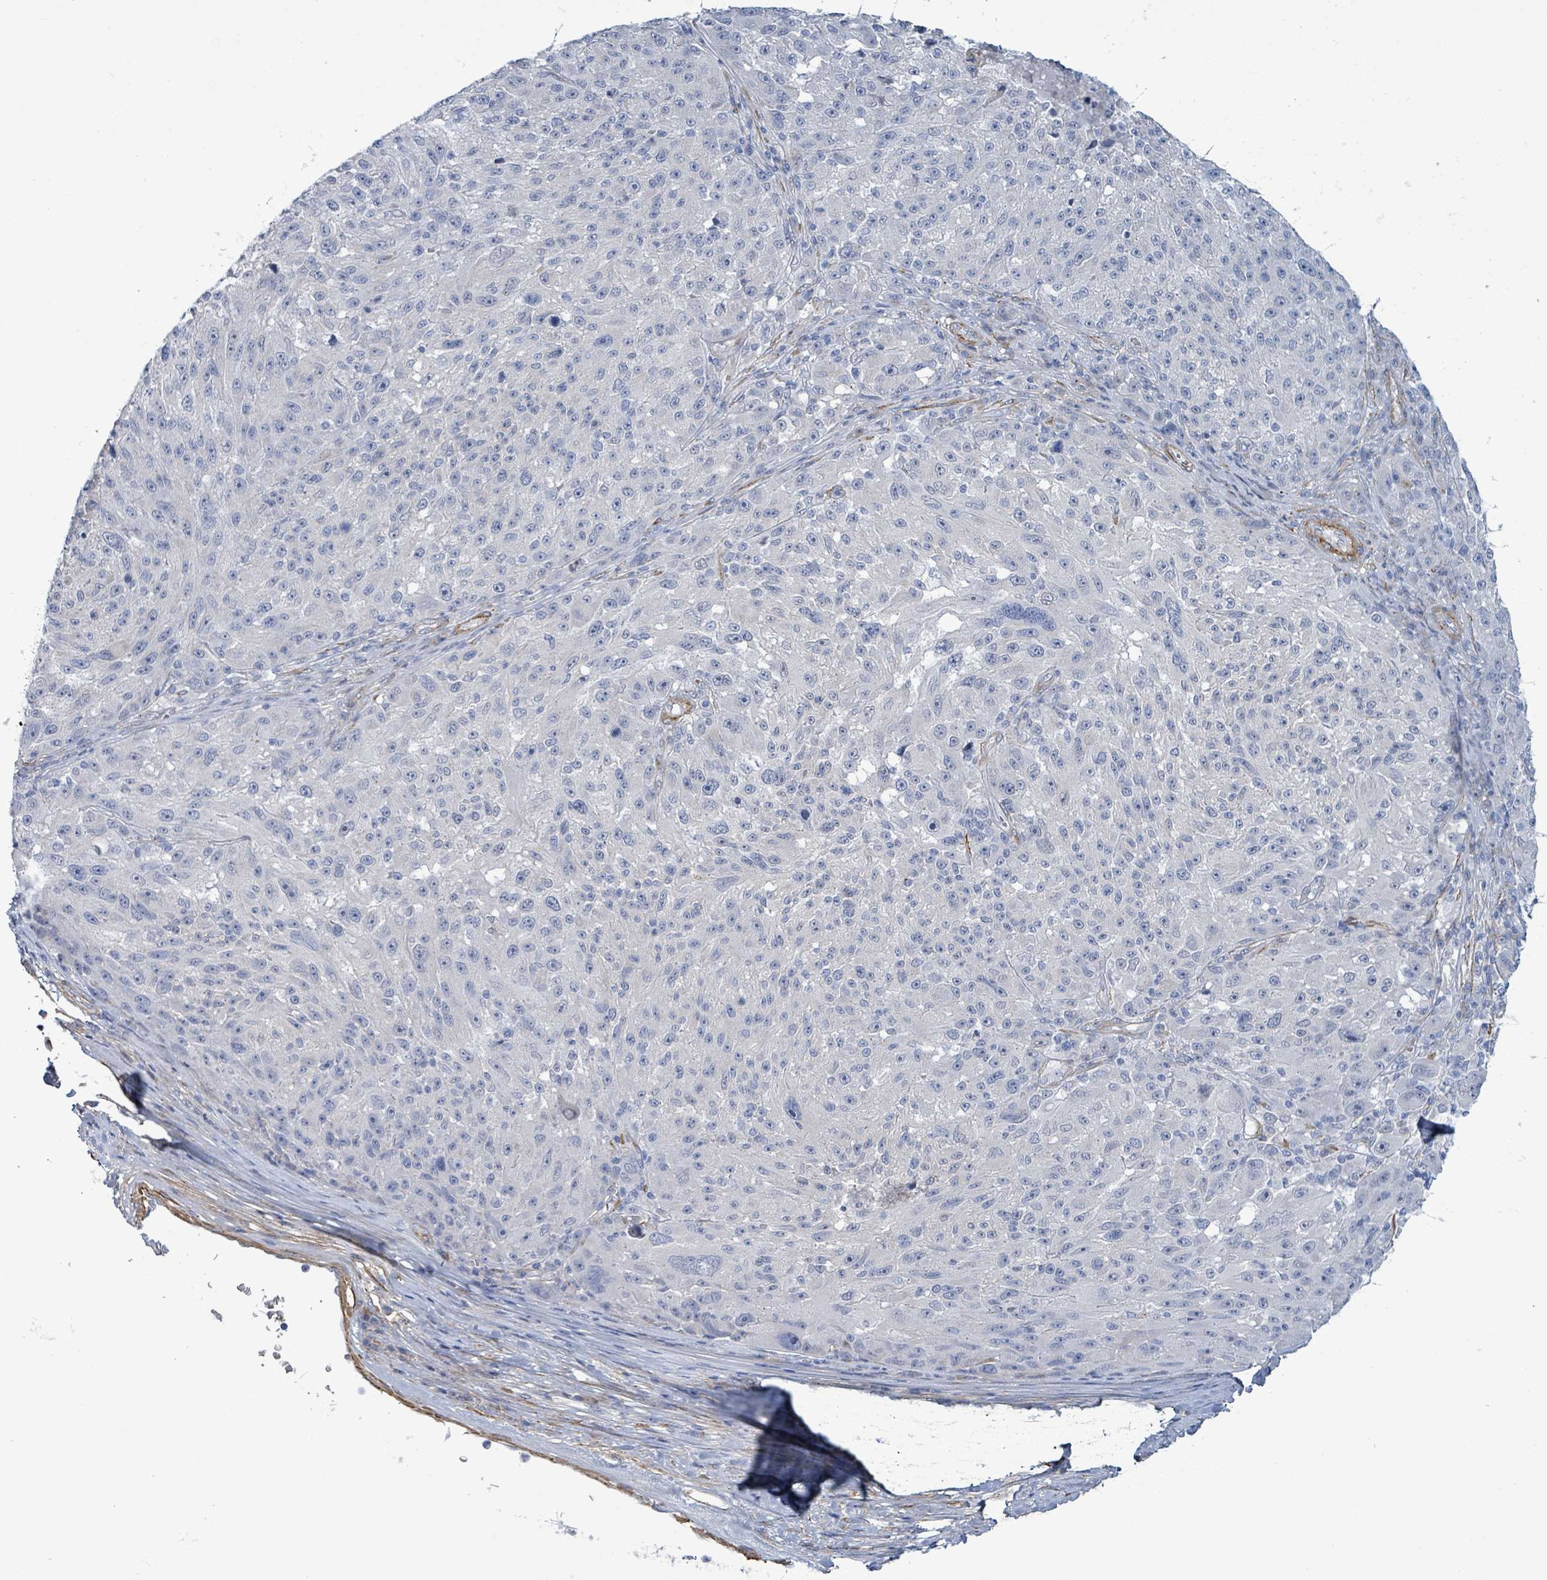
{"staining": {"intensity": "negative", "quantity": "none", "location": "none"}, "tissue": "melanoma", "cell_type": "Tumor cells", "image_type": "cancer", "snomed": [{"axis": "morphology", "description": "Malignant melanoma, NOS"}, {"axis": "topography", "description": "Skin"}], "caption": "There is no significant positivity in tumor cells of malignant melanoma. (DAB immunohistochemistry, high magnification).", "gene": "DMRTC1B", "patient": {"sex": "male", "age": 53}}